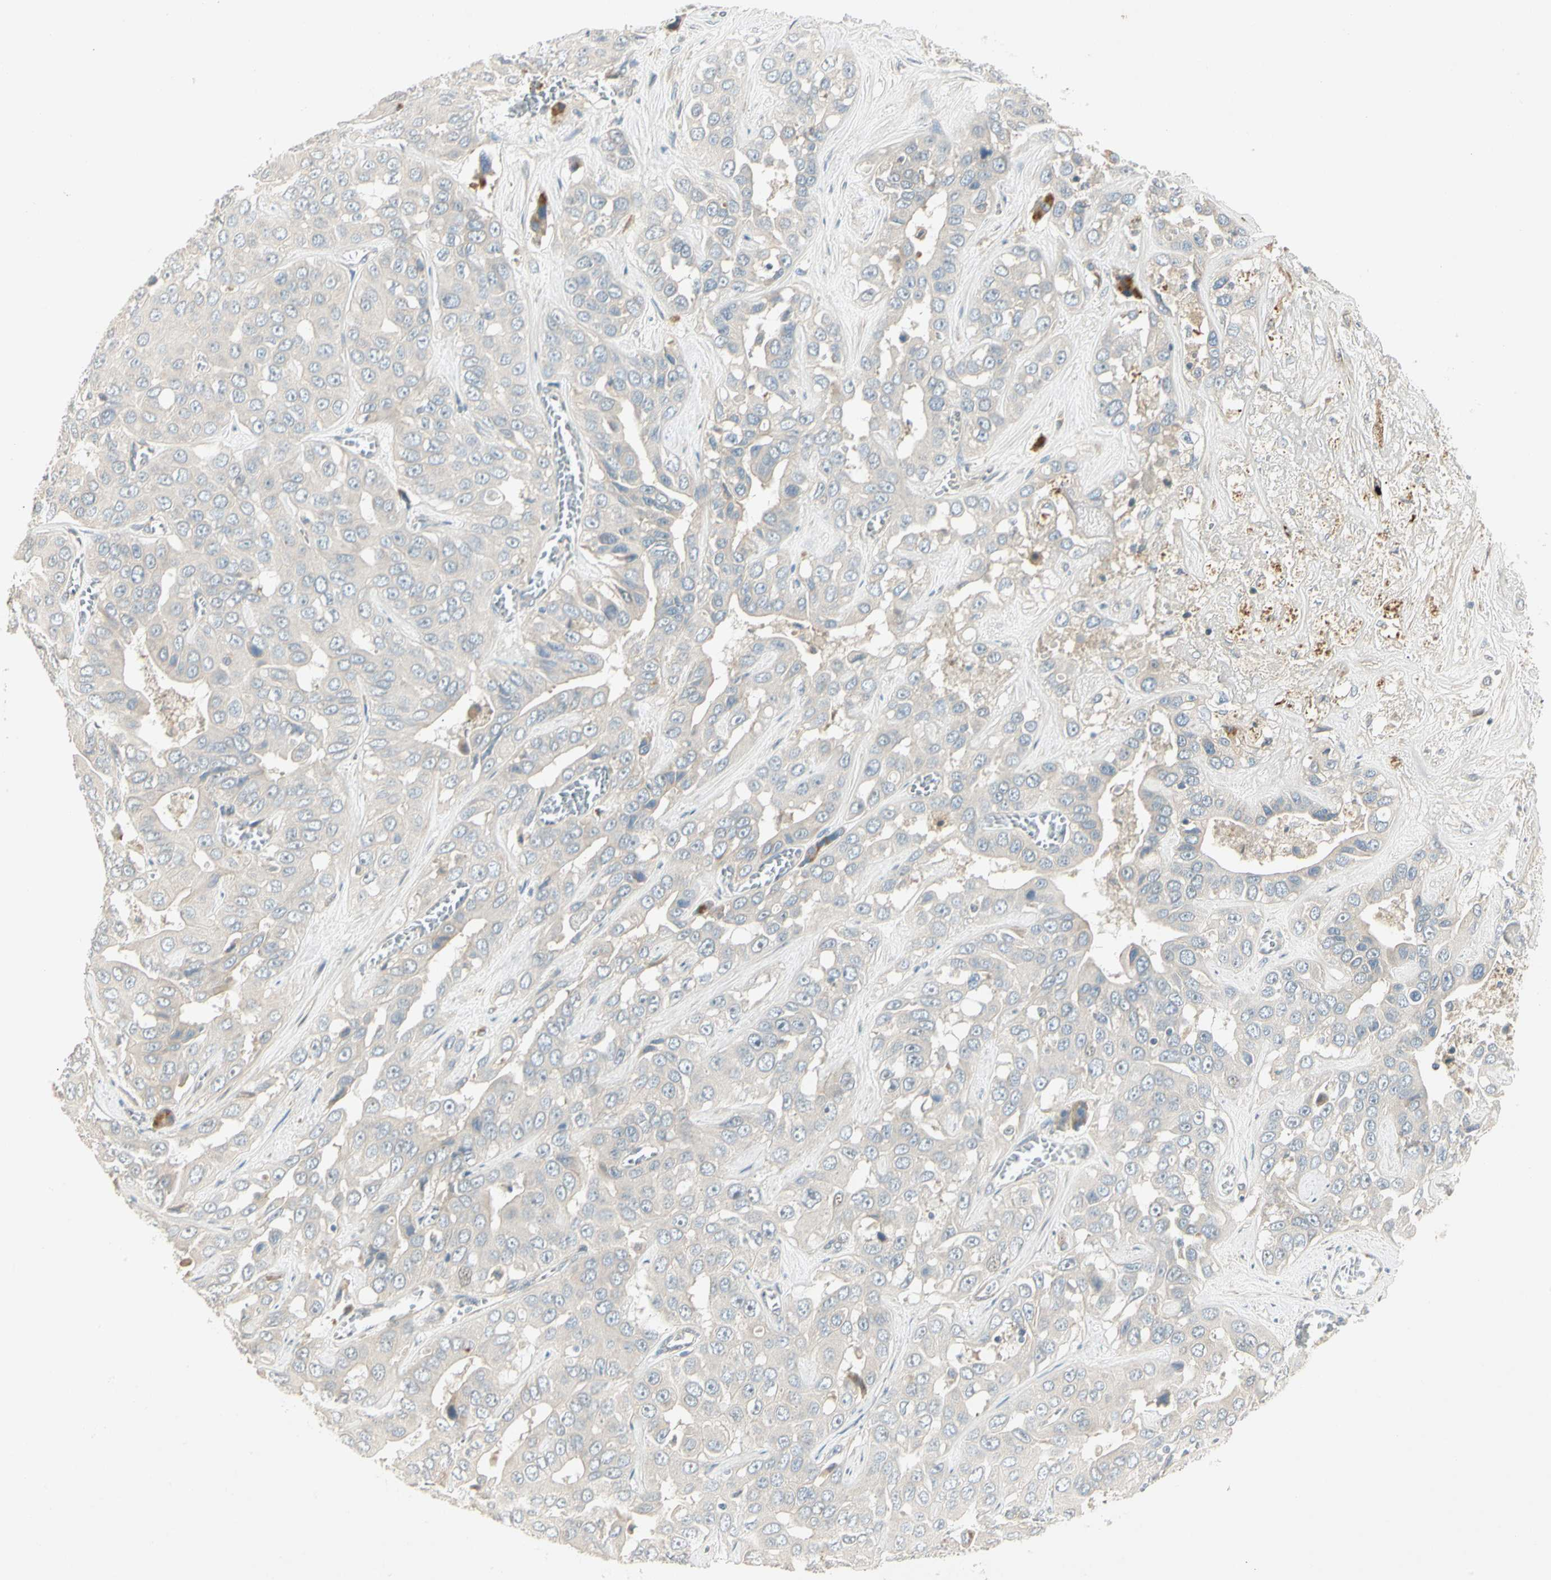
{"staining": {"intensity": "negative", "quantity": "none", "location": "none"}, "tissue": "liver cancer", "cell_type": "Tumor cells", "image_type": "cancer", "snomed": [{"axis": "morphology", "description": "Cholangiocarcinoma"}, {"axis": "topography", "description": "Liver"}], "caption": "There is no significant positivity in tumor cells of cholangiocarcinoma (liver).", "gene": "PCDHB15", "patient": {"sex": "female", "age": 52}}